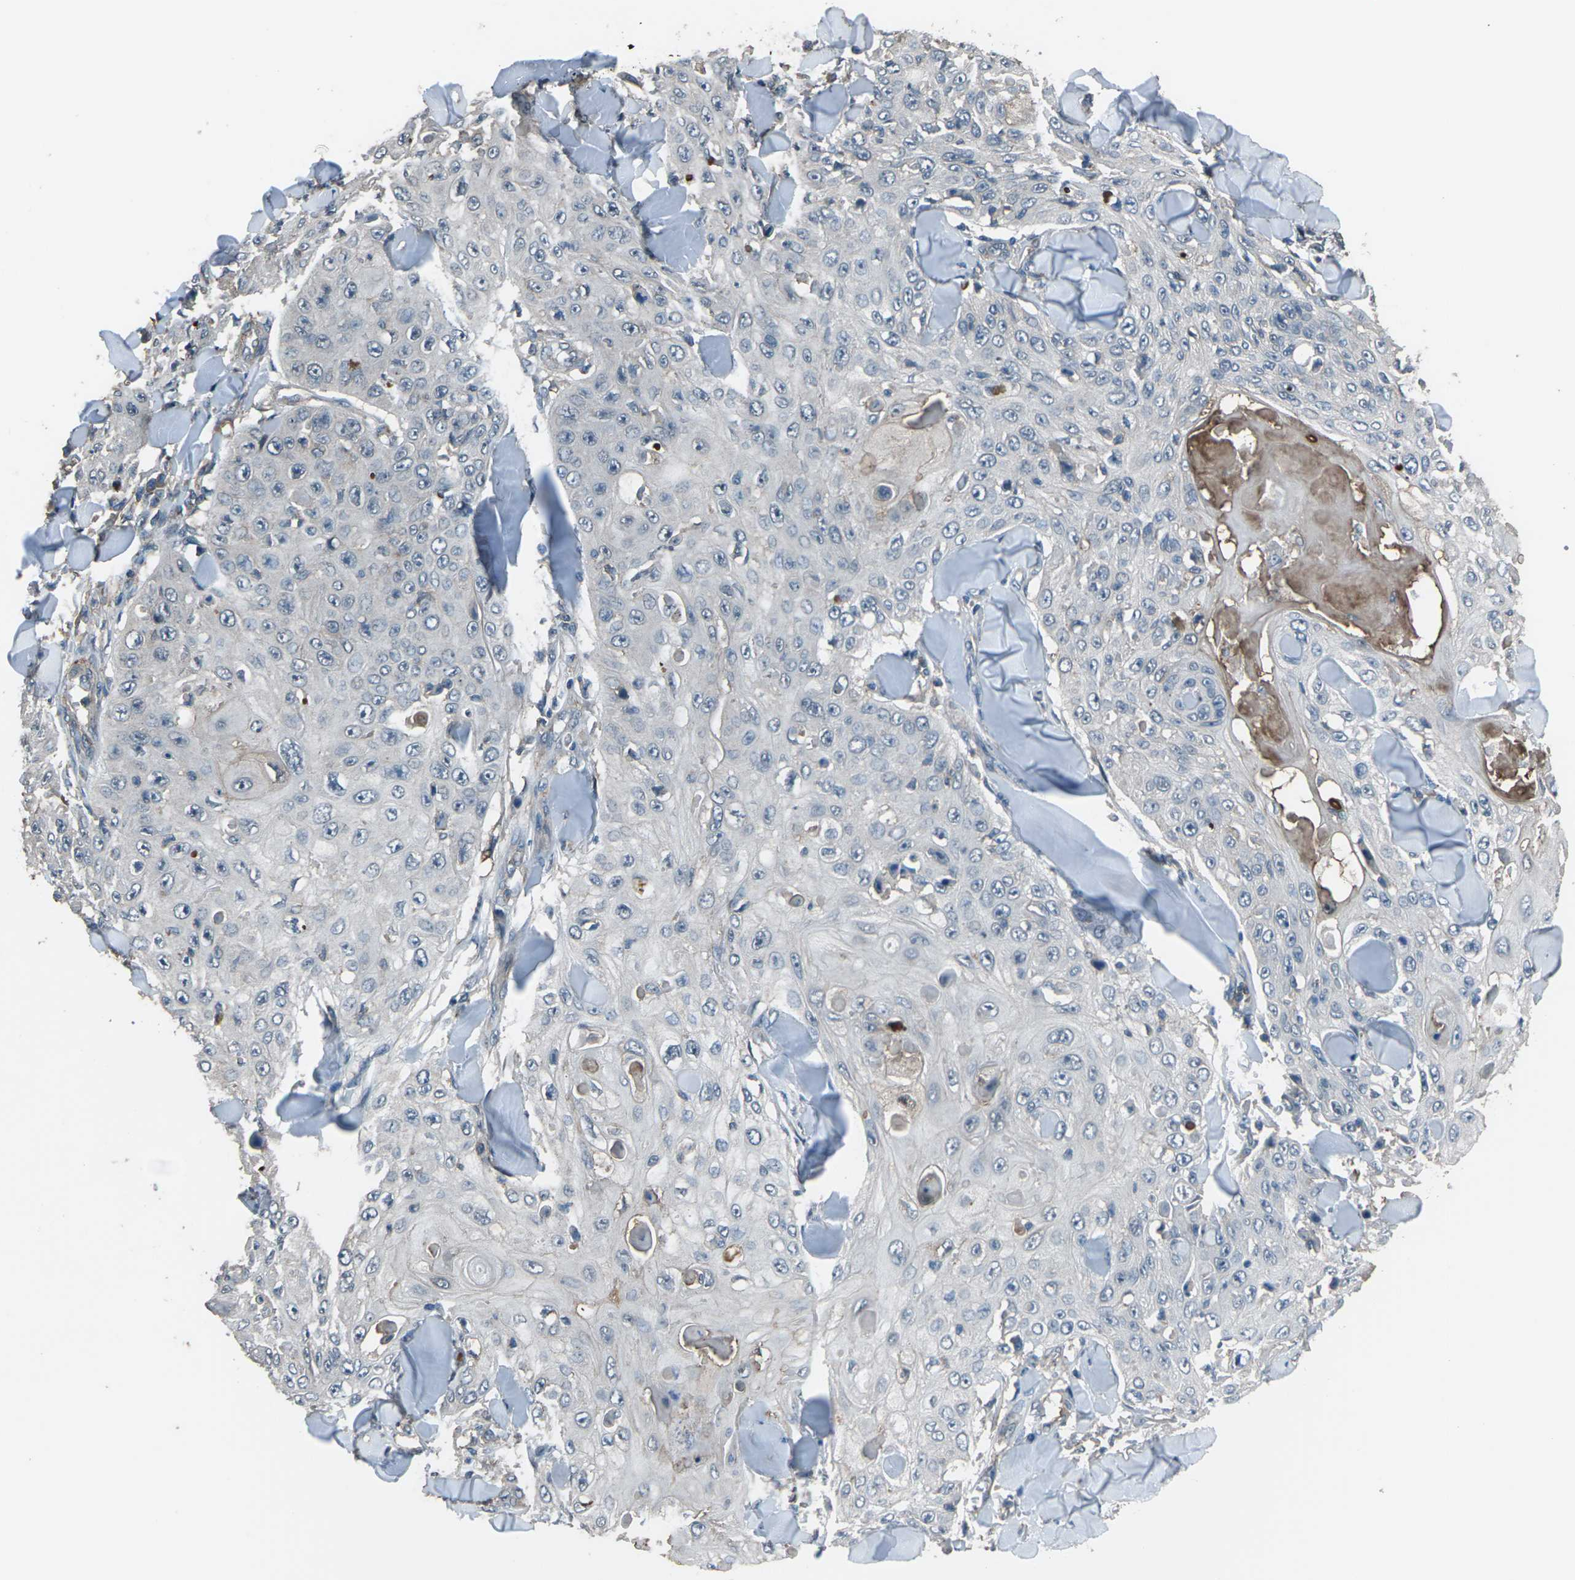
{"staining": {"intensity": "negative", "quantity": "none", "location": "none"}, "tissue": "skin cancer", "cell_type": "Tumor cells", "image_type": "cancer", "snomed": [{"axis": "morphology", "description": "Squamous cell carcinoma, NOS"}, {"axis": "topography", "description": "Skin"}], "caption": "Protein analysis of skin squamous cell carcinoma reveals no significant positivity in tumor cells.", "gene": "CMTM4", "patient": {"sex": "male", "age": 86}}